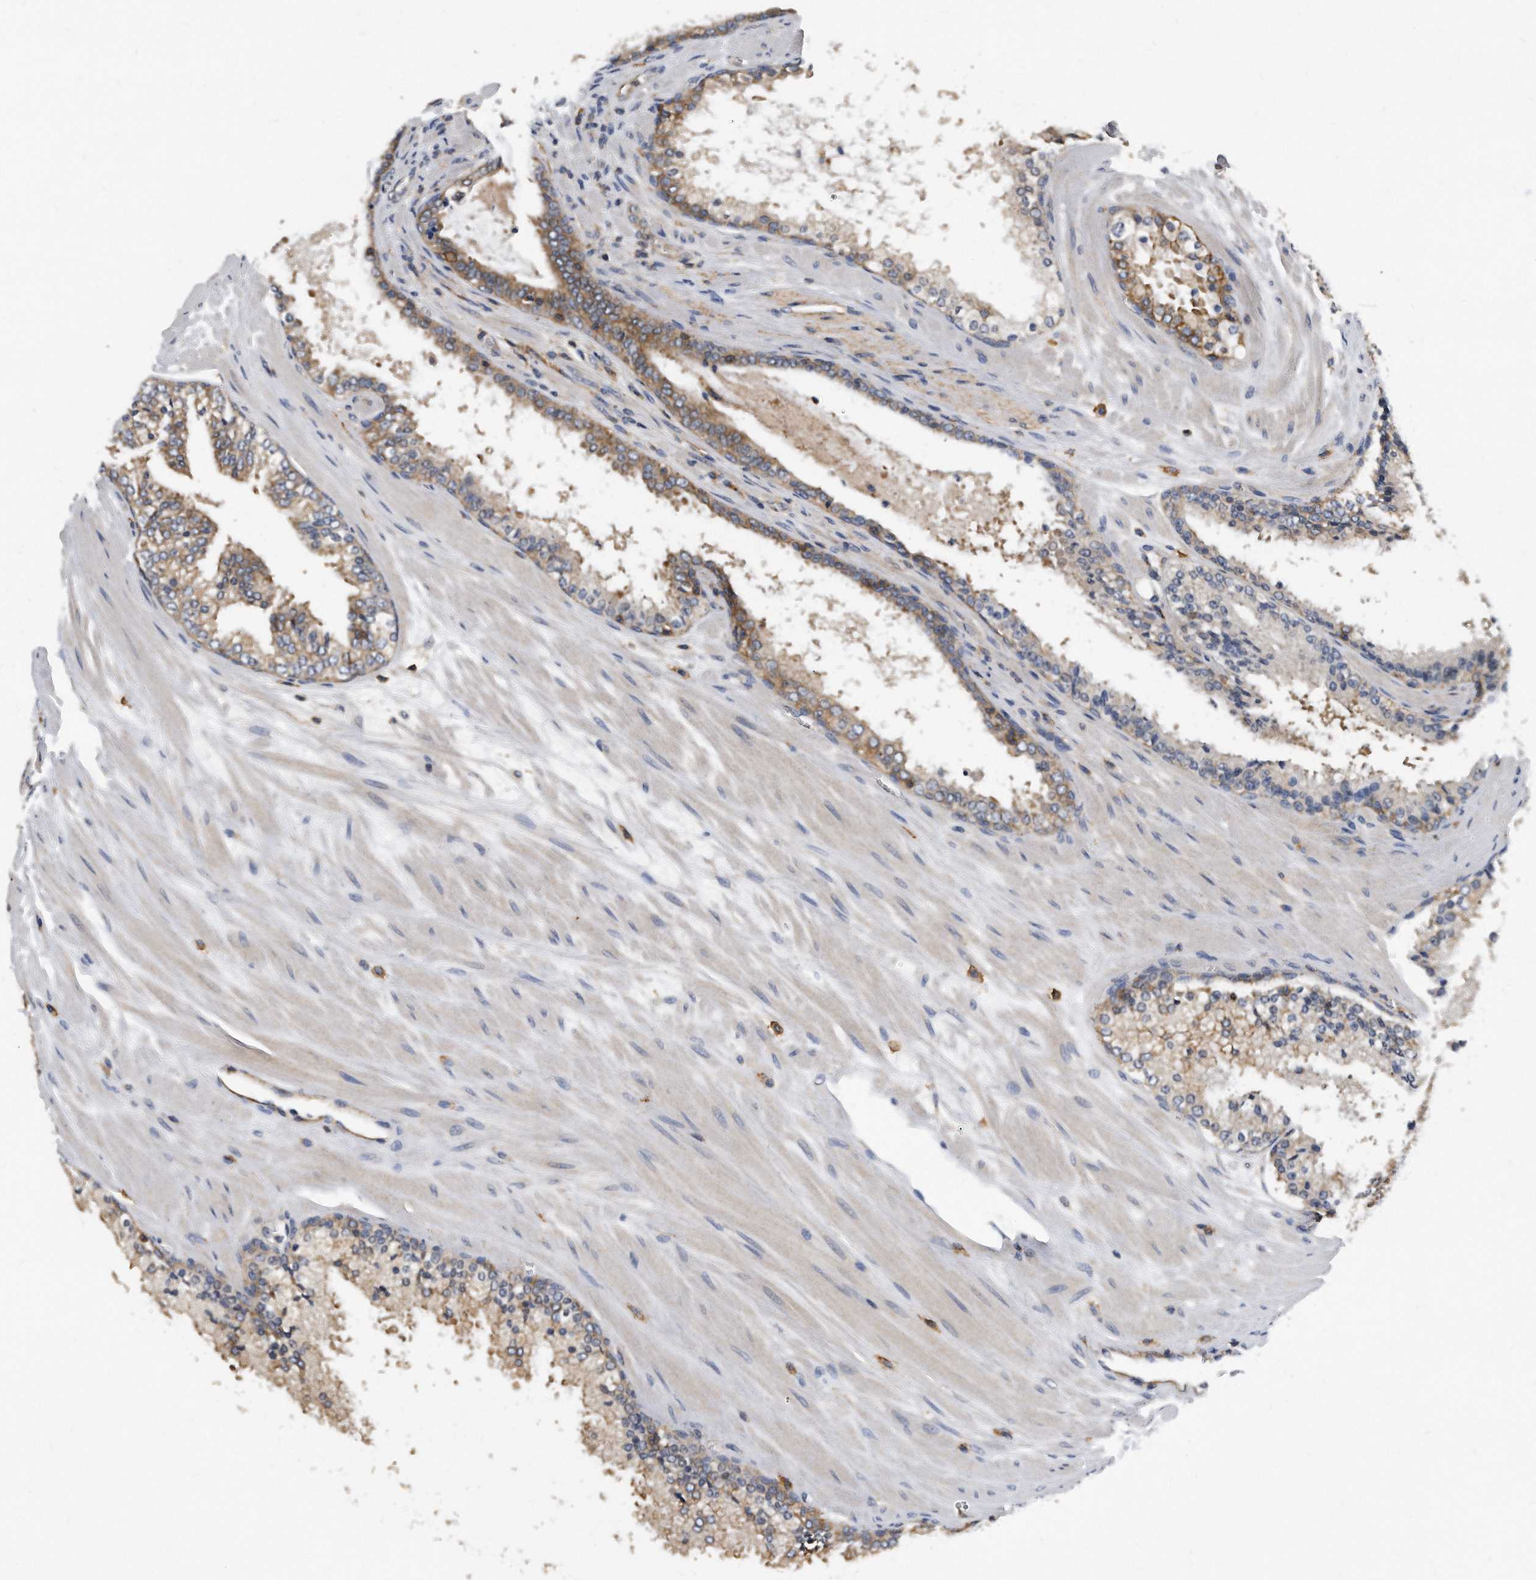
{"staining": {"intensity": "weak", "quantity": "25%-75%", "location": "cytoplasmic/membranous"}, "tissue": "prostate cancer", "cell_type": "Tumor cells", "image_type": "cancer", "snomed": [{"axis": "morphology", "description": "Adenocarcinoma, High grade"}, {"axis": "topography", "description": "Prostate"}], "caption": "Protein staining shows weak cytoplasmic/membranous positivity in approximately 25%-75% of tumor cells in prostate cancer.", "gene": "ATG5", "patient": {"sex": "male", "age": 65}}